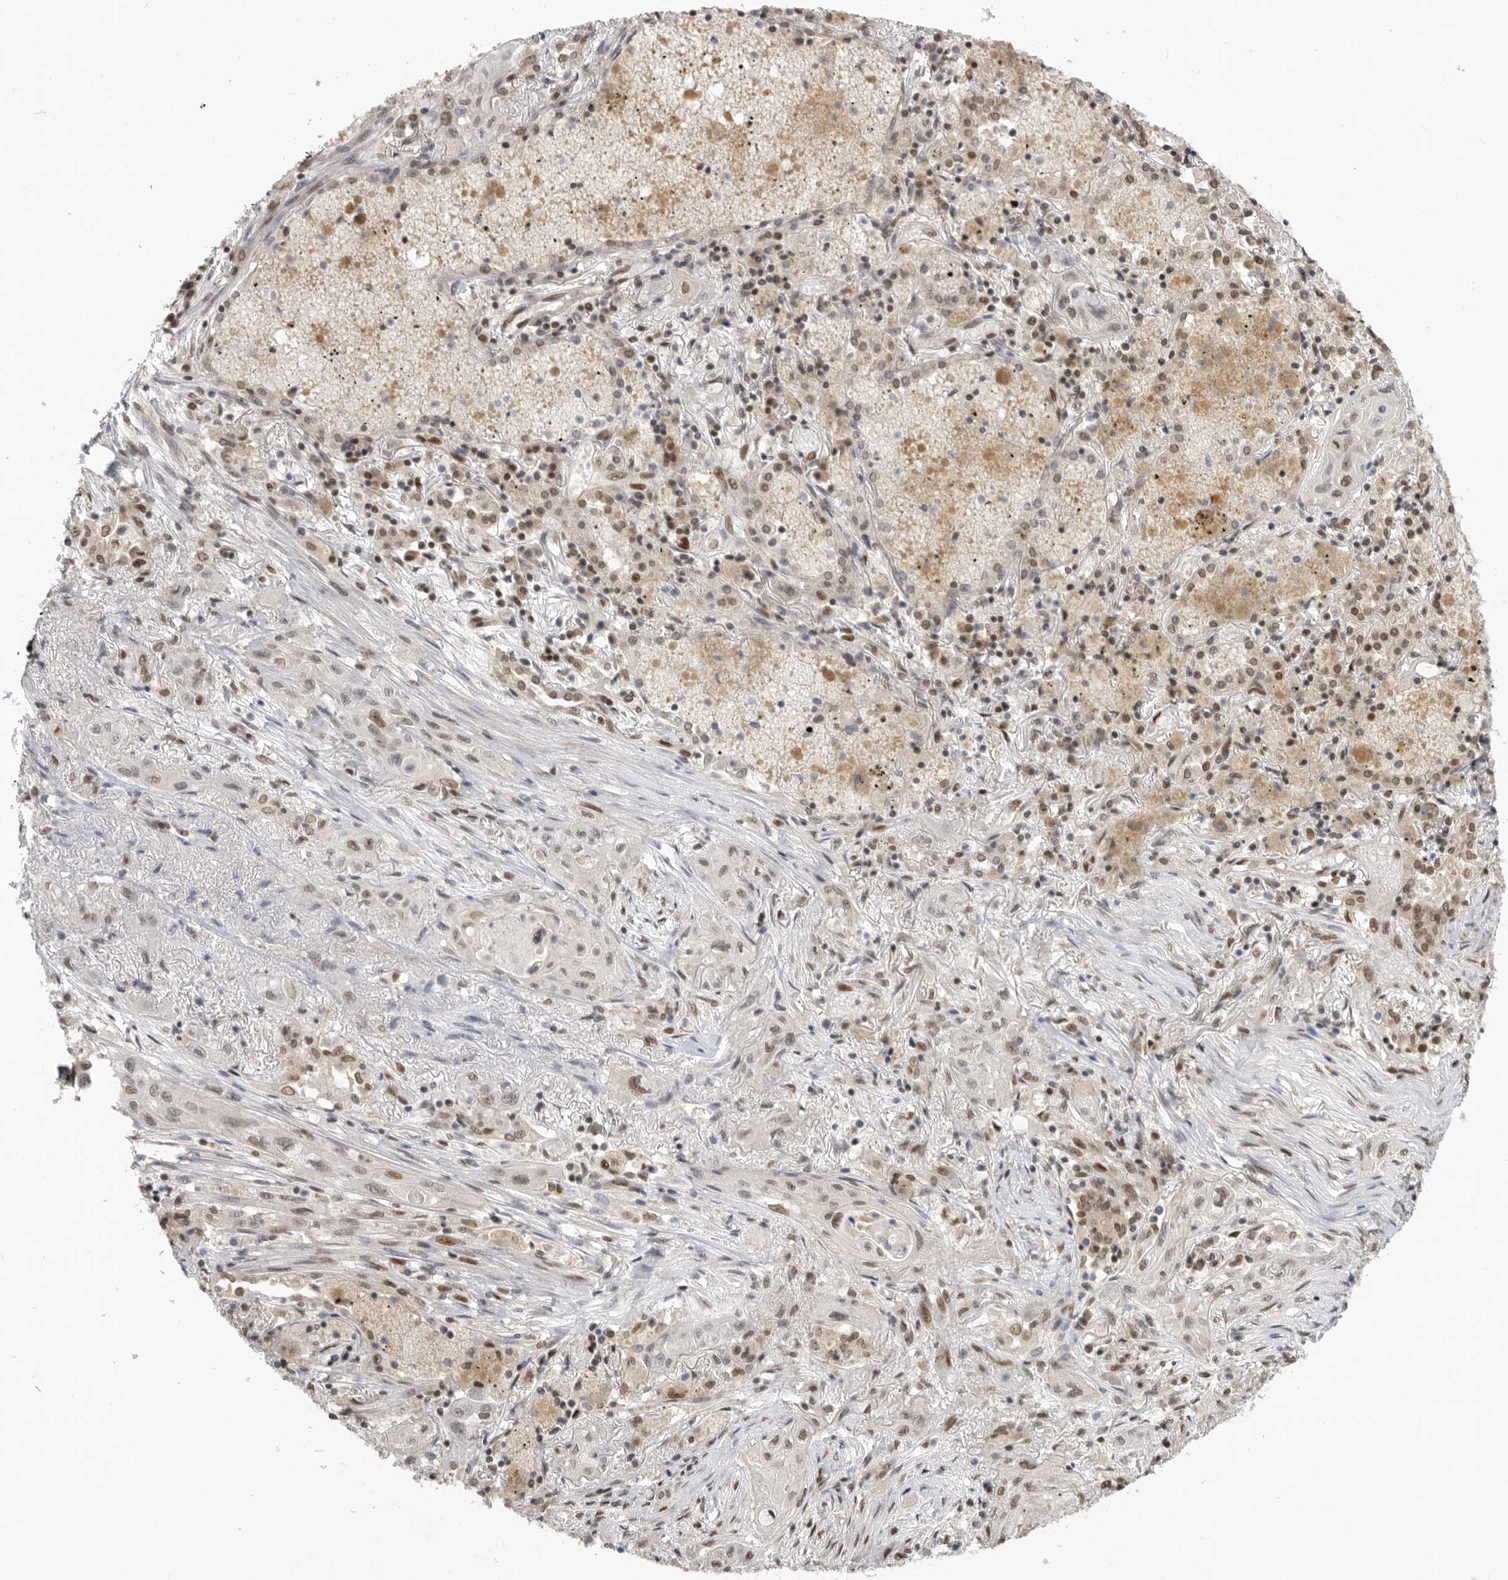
{"staining": {"intensity": "weak", "quantity": "25%-75%", "location": "nuclear"}, "tissue": "lung cancer", "cell_type": "Tumor cells", "image_type": "cancer", "snomed": [{"axis": "morphology", "description": "Squamous cell carcinoma, NOS"}, {"axis": "topography", "description": "Lung"}], "caption": "Immunohistochemical staining of human squamous cell carcinoma (lung) reveals low levels of weak nuclear protein expression in about 25%-75% of tumor cells.", "gene": "ZNF830", "patient": {"sex": "female", "age": 47}}